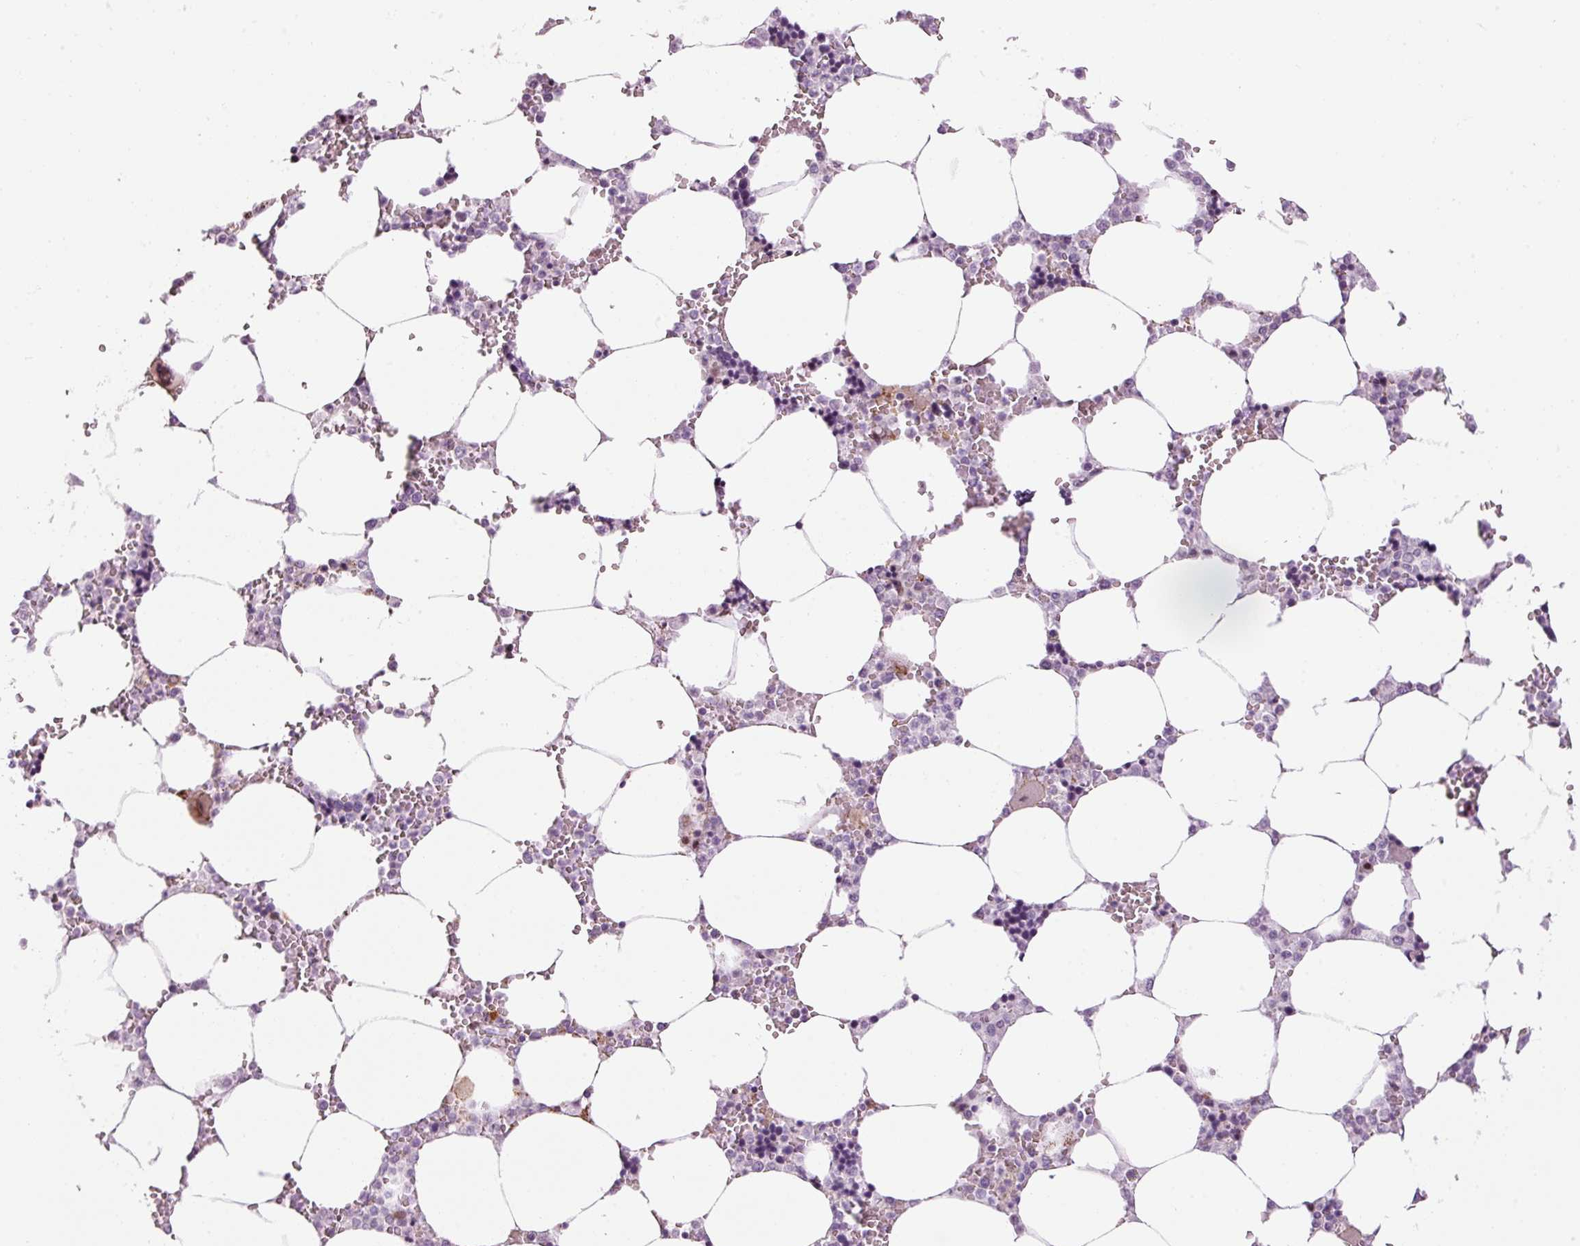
{"staining": {"intensity": "moderate", "quantity": "<25%", "location": "nuclear"}, "tissue": "bone marrow", "cell_type": "Hematopoietic cells", "image_type": "normal", "snomed": [{"axis": "morphology", "description": "Normal tissue, NOS"}, {"axis": "topography", "description": "Bone marrow"}], "caption": "Benign bone marrow demonstrates moderate nuclear positivity in approximately <25% of hematopoietic cells.", "gene": "ANKRD20A1", "patient": {"sex": "male", "age": 64}}